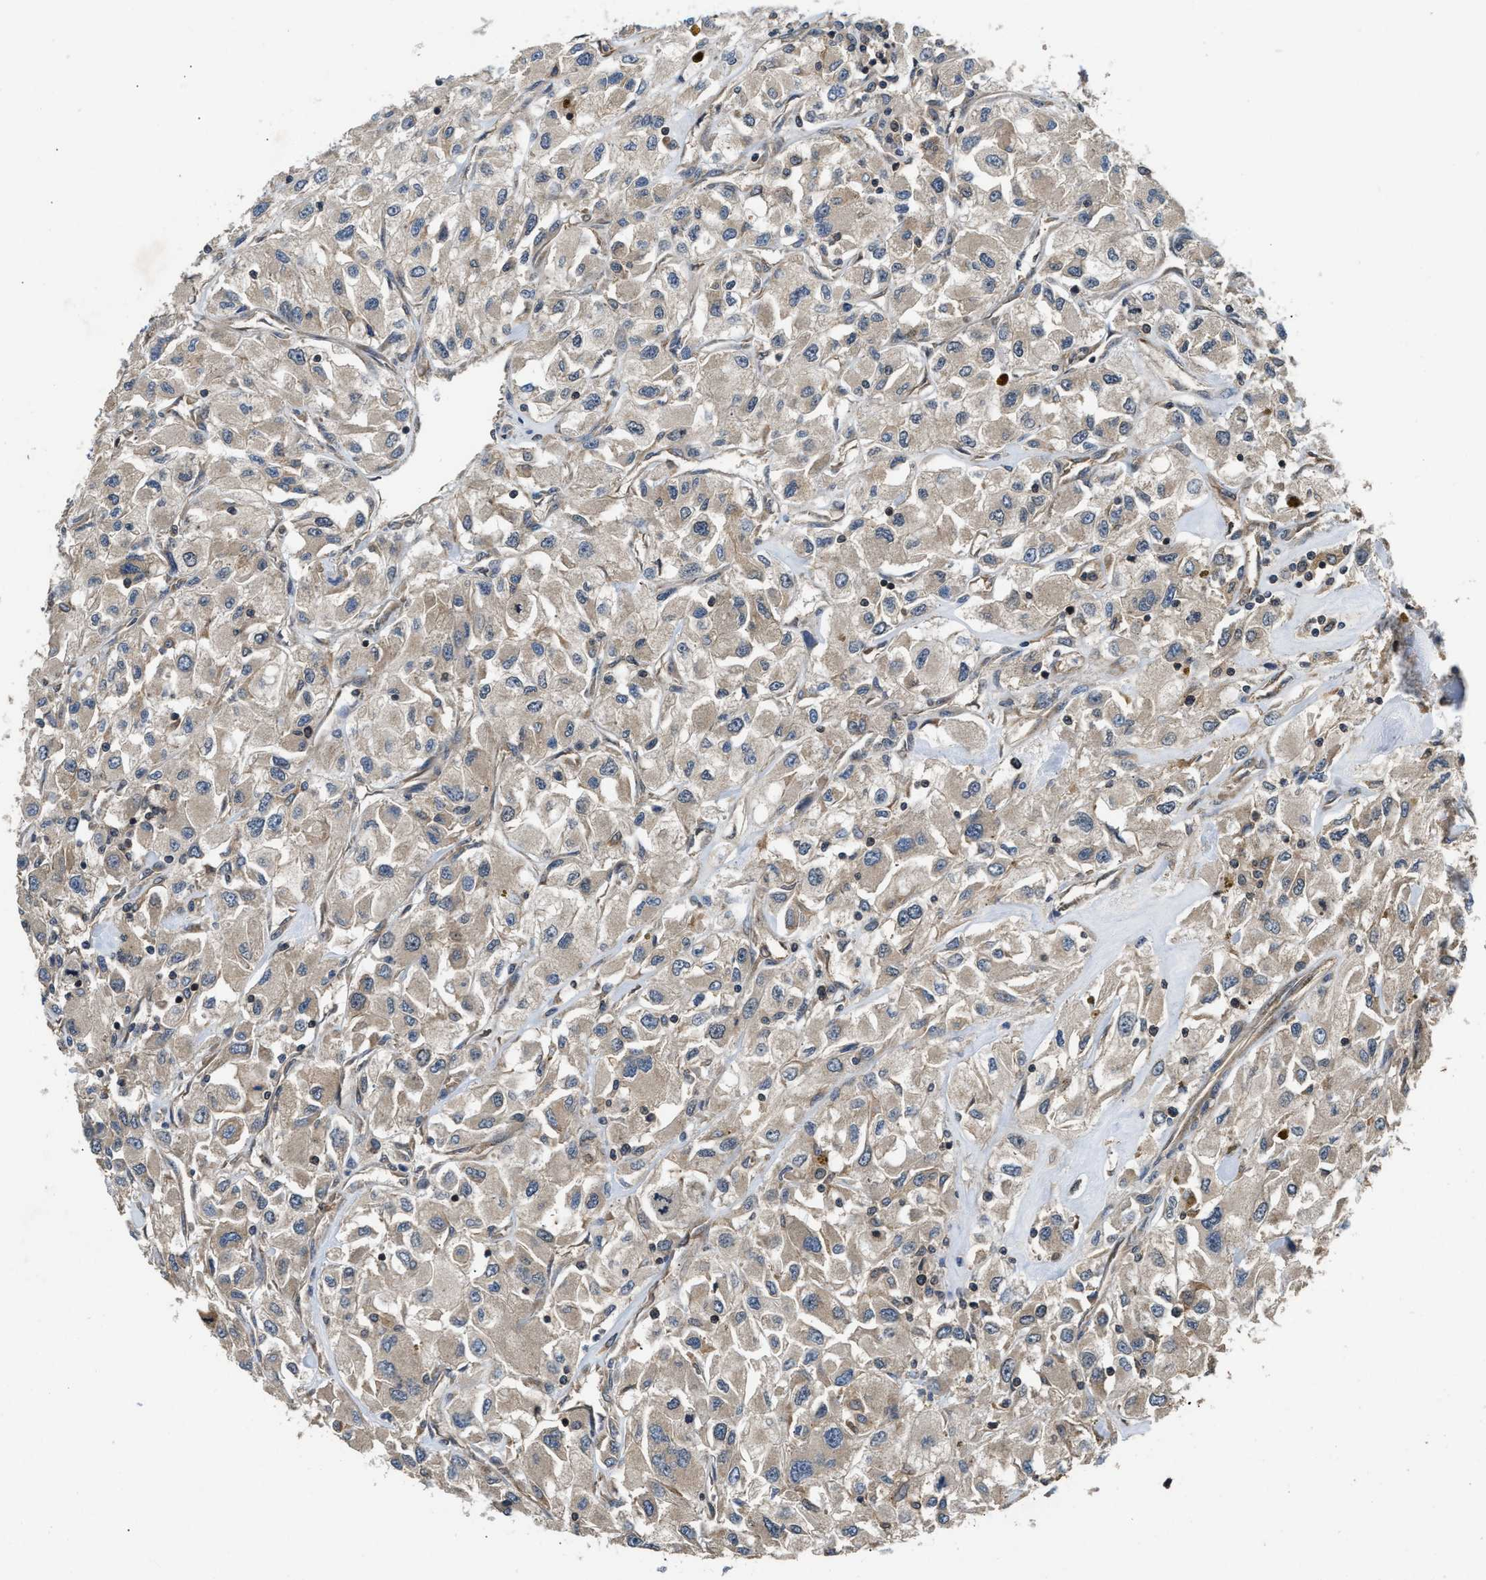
{"staining": {"intensity": "negative", "quantity": "none", "location": "none"}, "tissue": "renal cancer", "cell_type": "Tumor cells", "image_type": "cancer", "snomed": [{"axis": "morphology", "description": "Adenocarcinoma, NOS"}, {"axis": "topography", "description": "Kidney"}], "caption": "There is no significant positivity in tumor cells of adenocarcinoma (renal).", "gene": "DNAJC2", "patient": {"sex": "female", "age": 52}}